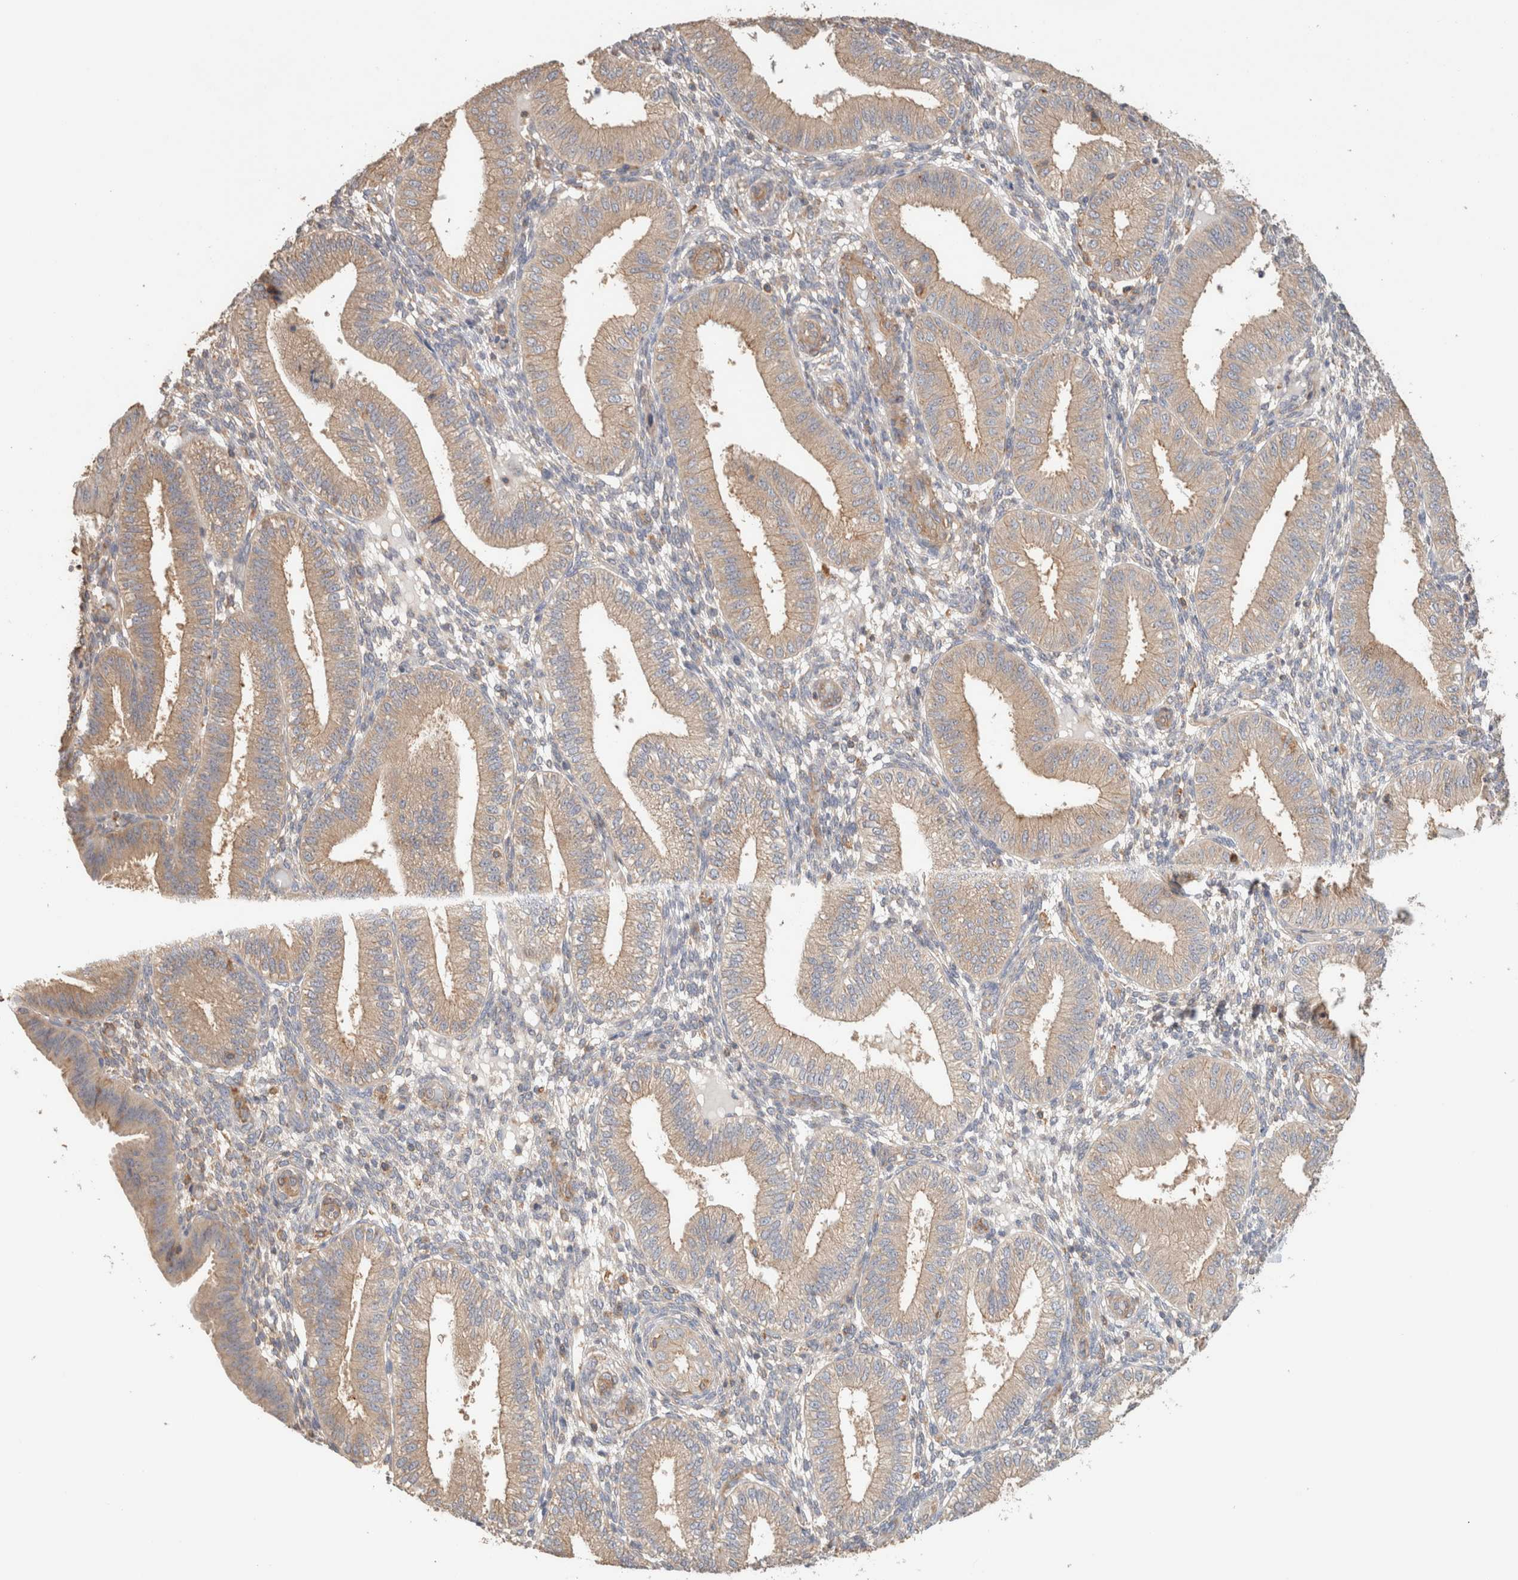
{"staining": {"intensity": "moderate", "quantity": "<25%", "location": "cytoplasmic/membranous"}, "tissue": "endometrium", "cell_type": "Cells in endometrial stroma", "image_type": "normal", "snomed": [{"axis": "morphology", "description": "Normal tissue, NOS"}, {"axis": "topography", "description": "Endometrium"}], "caption": "Endometrium stained with a protein marker exhibits moderate staining in cells in endometrial stroma.", "gene": "CFAP418", "patient": {"sex": "female", "age": 39}}